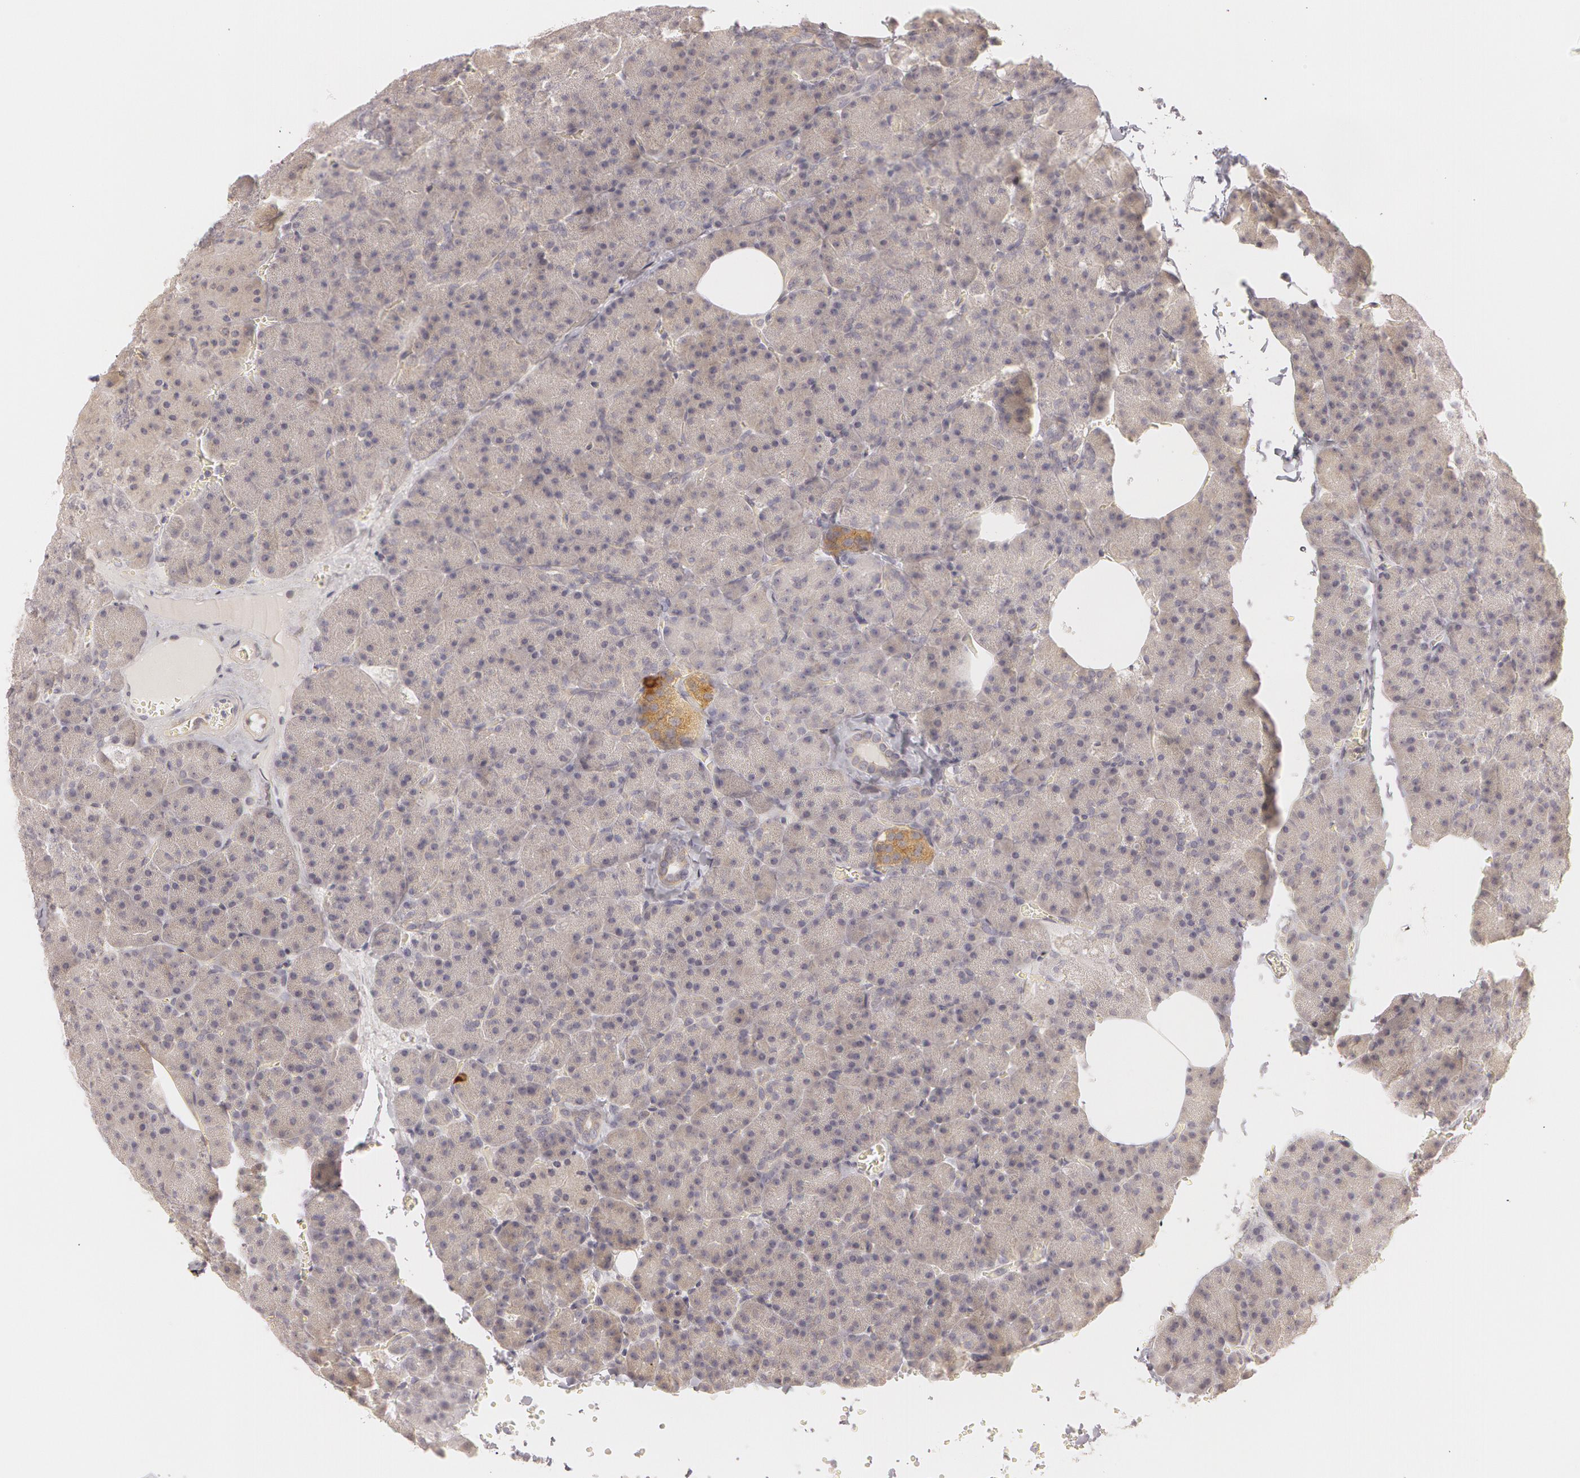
{"staining": {"intensity": "negative", "quantity": "none", "location": "none"}, "tissue": "pancreas", "cell_type": "Exocrine glandular cells", "image_type": "normal", "snomed": [{"axis": "morphology", "description": "Normal tissue, NOS"}, {"axis": "topography", "description": "Pancreas"}], "caption": "This is an IHC image of unremarkable pancreas. There is no expression in exocrine glandular cells.", "gene": "RALGAPA1", "patient": {"sex": "female", "age": 35}}